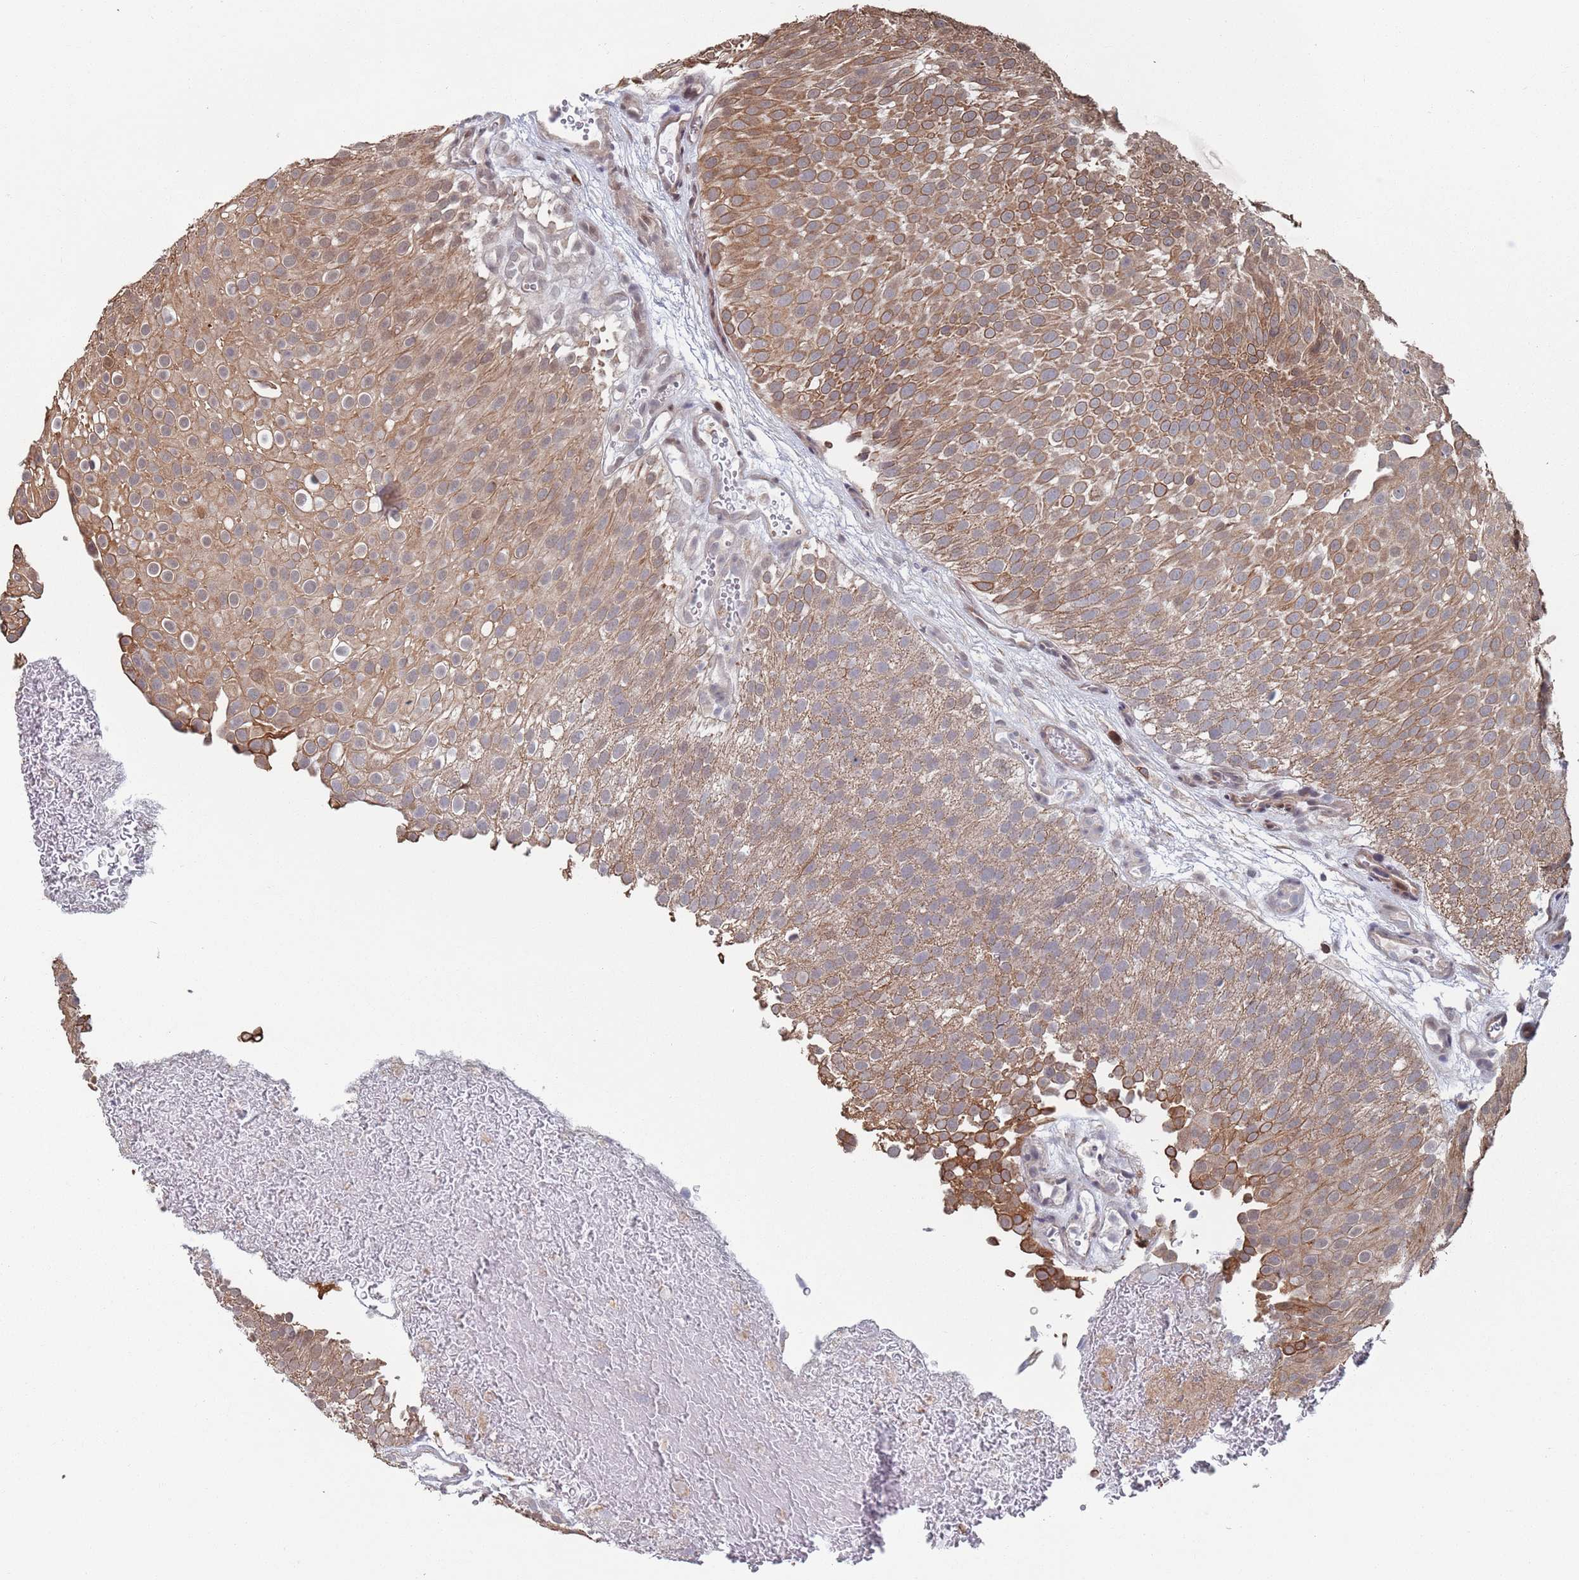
{"staining": {"intensity": "moderate", "quantity": ">75%", "location": "cytoplasmic/membranous,nuclear"}, "tissue": "urothelial cancer", "cell_type": "Tumor cells", "image_type": "cancer", "snomed": [{"axis": "morphology", "description": "Urothelial carcinoma, Low grade"}, {"axis": "topography", "description": "Urinary bladder"}], "caption": "Human urothelial cancer stained with a brown dye displays moderate cytoplasmic/membranous and nuclear positive positivity in approximately >75% of tumor cells.", "gene": "DGKD", "patient": {"sex": "male", "age": 78}}